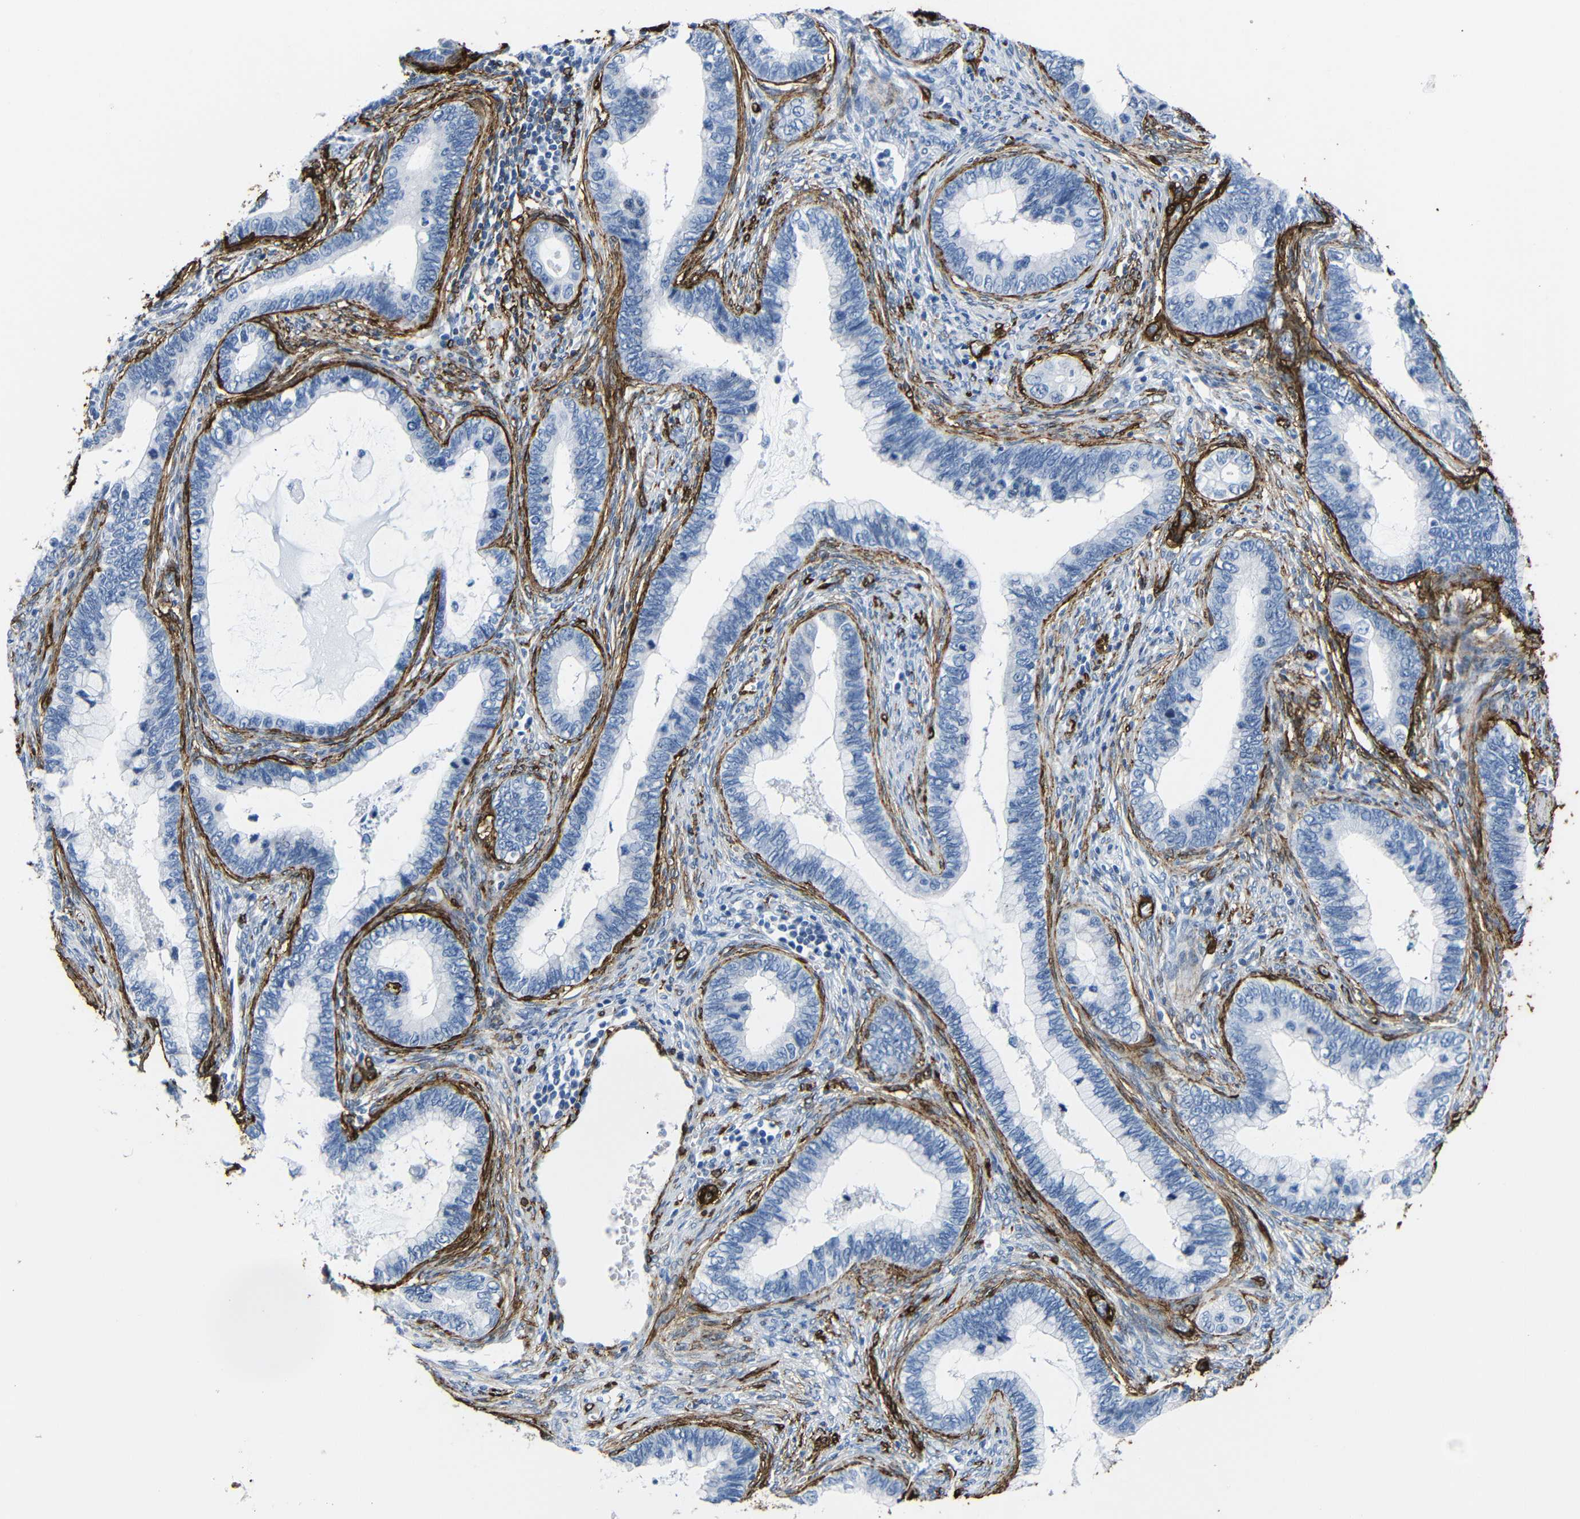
{"staining": {"intensity": "negative", "quantity": "none", "location": "none"}, "tissue": "cervical cancer", "cell_type": "Tumor cells", "image_type": "cancer", "snomed": [{"axis": "morphology", "description": "Adenocarcinoma, NOS"}, {"axis": "topography", "description": "Cervix"}], "caption": "The IHC micrograph has no significant staining in tumor cells of adenocarcinoma (cervical) tissue.", "gene": "ACTA2", "patient": {"sex": "female", "age": 44}}